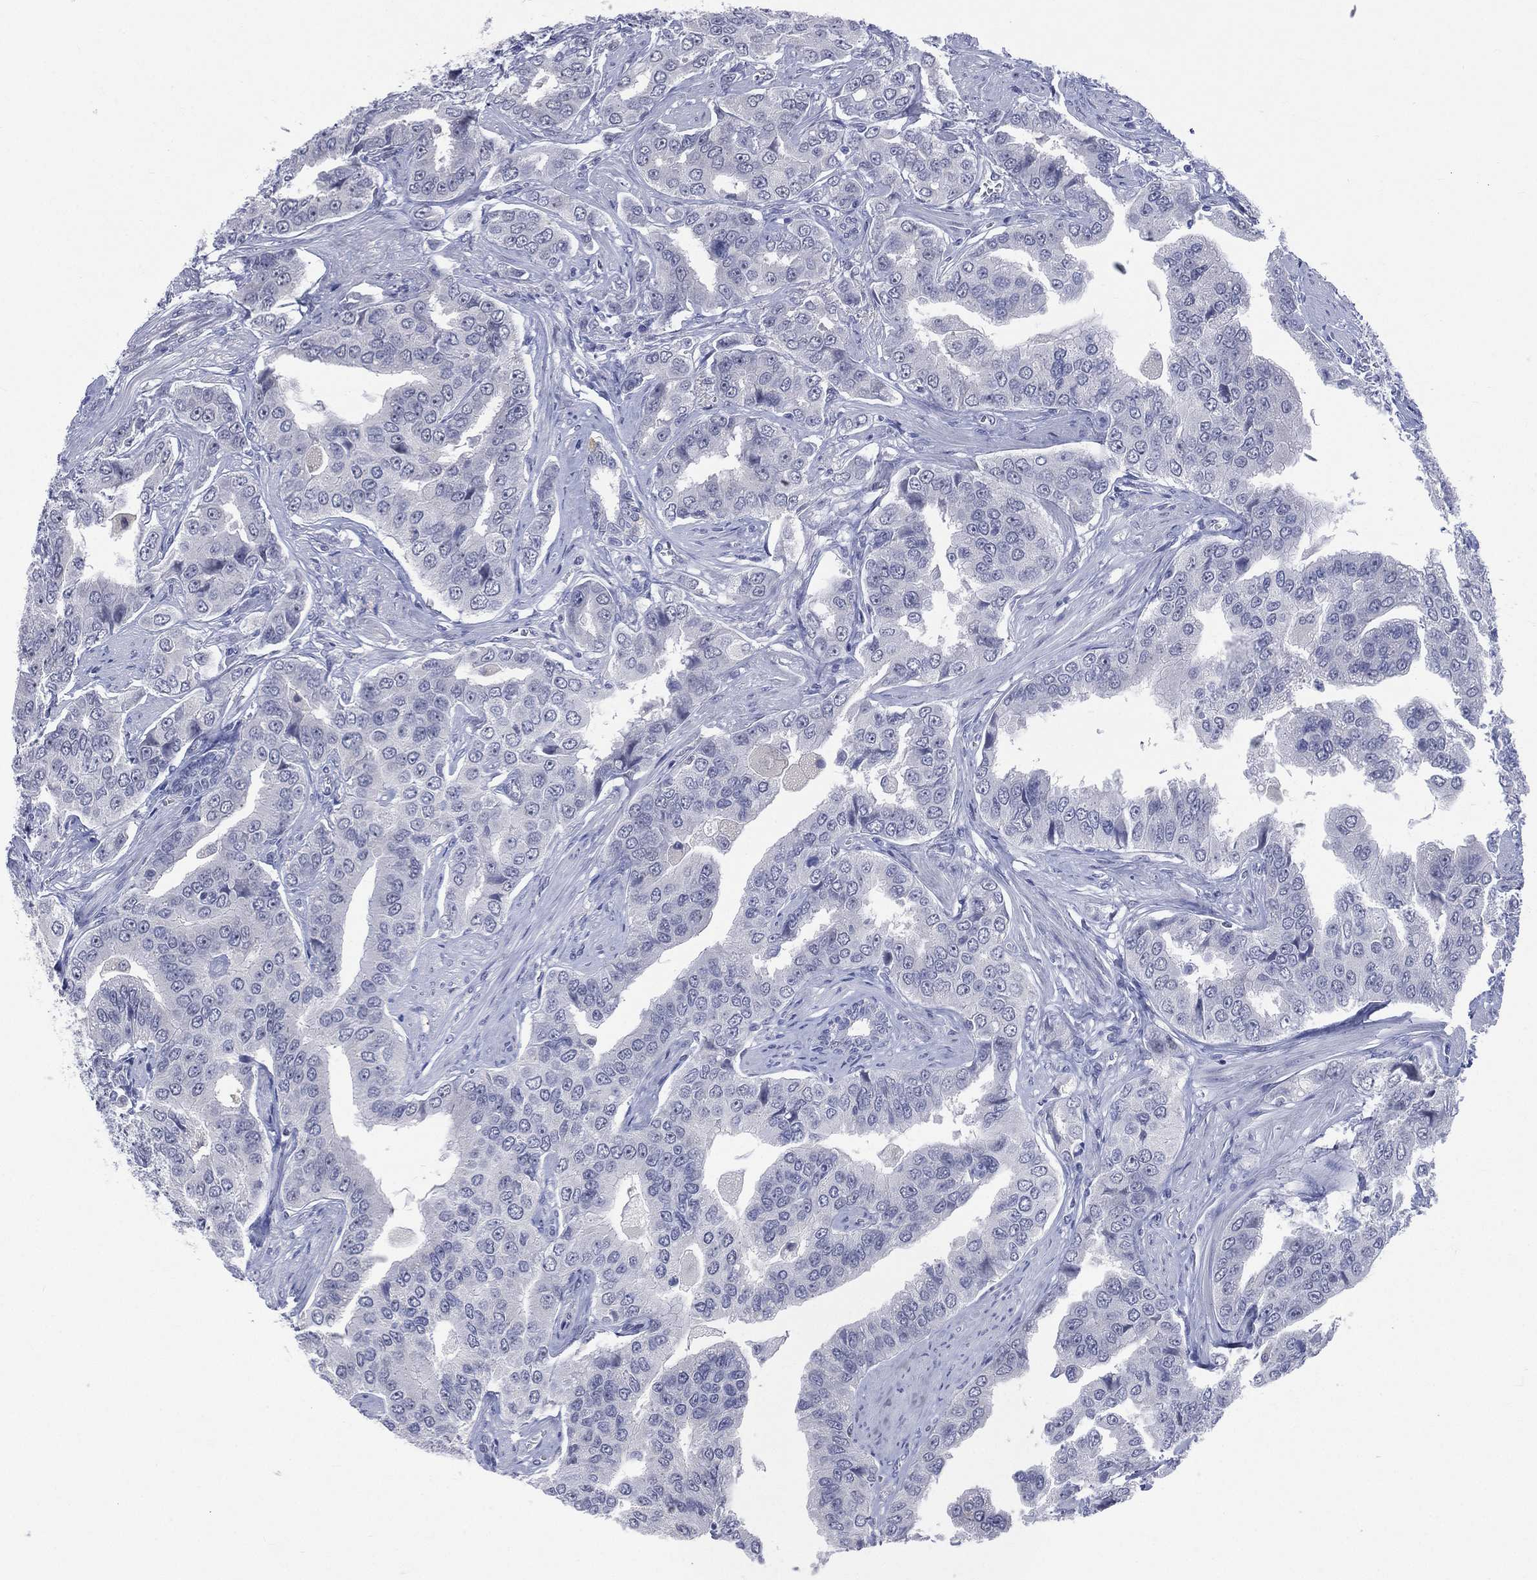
{"staining": {"intensity": "negative", "quantity": "none", "location": "none"}, "tissue": "prostate cancer", "cell_type": "Tumor cells", "image_type": "cancer", "snomed": [{"axis": "morphology", "description": "Adenocarcinoma, NOS"}, {"axis": "topography", "description": "Prostate and seminal vesicle, NOS"}, {"axis": "topography", "description": "Prostate"}], "caption": "The histopathology image reveals no staining of tumor cells in prostate adenocarcinoma. The staining is performed using DAB (3,3'-diaminobenzidine) brown chromogen with nuclei counter-stained in using hematoxylin.", "gene": "AKAP3", "patient": {"sex": "male", "age": 69}}